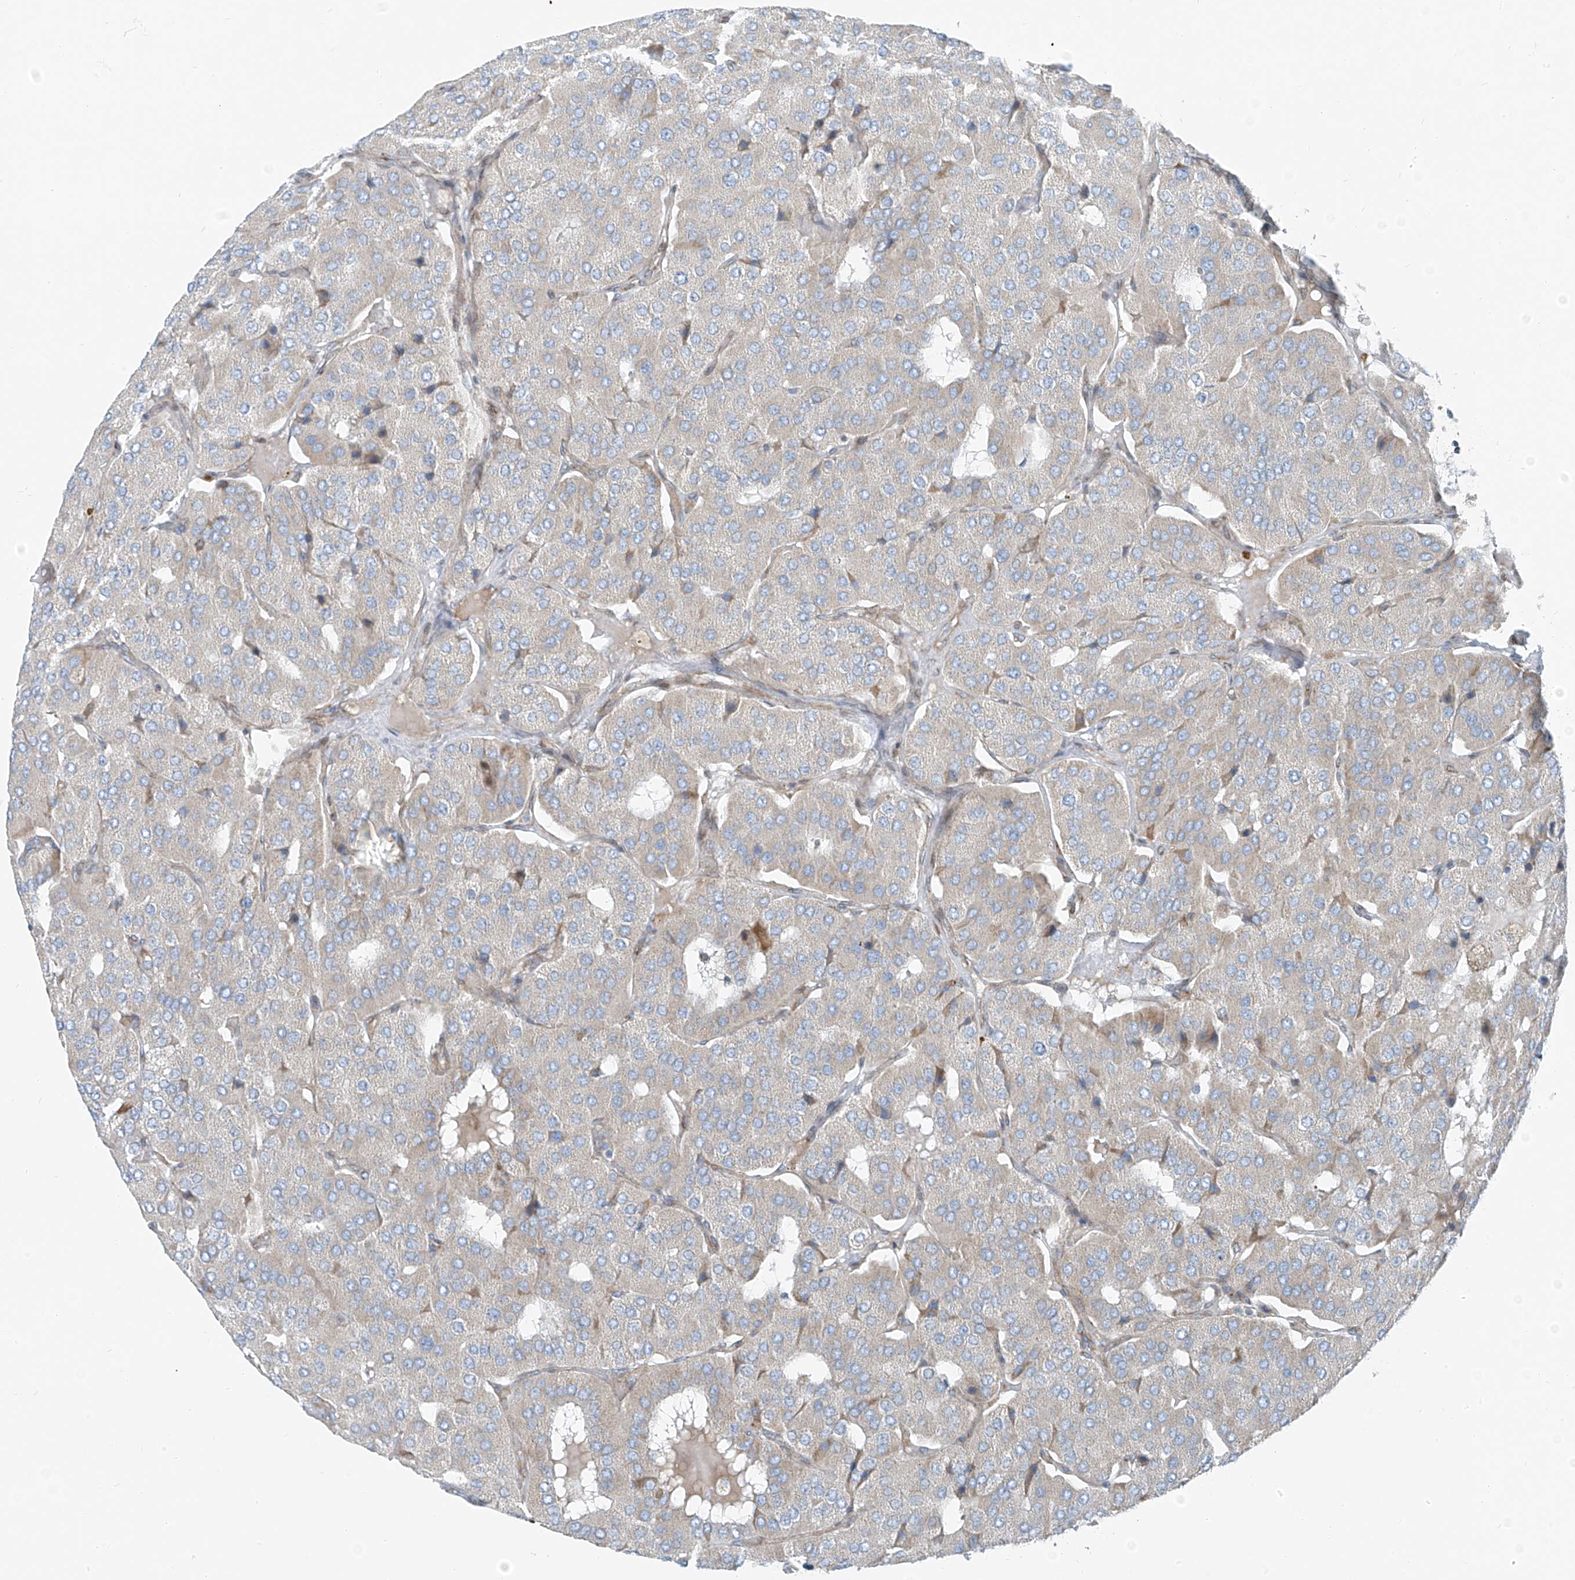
{"staining": {"intensity": "negative", "quantity": "none", "location": "none"}, "tissue": "parathyroid gland", "cell_type": "Glandular cells", "image_type": "normal", "snomed": [{"axis": "morphology", "description": "Normal tissue, NOS"}, {"axis": "morphology", "description": "Adenoma, NOS"}, {"axis": "topography", "description": "Parathyroid gland"}], "caption": "A high-resolution image shows immunohistochemistry staining of benign parathyroid gland, which displays no significant positivity in glandular cells. (DAB IHC, high magnification).", "gene": "HIC2", "patient": {"sex": "female", "age": 86}}